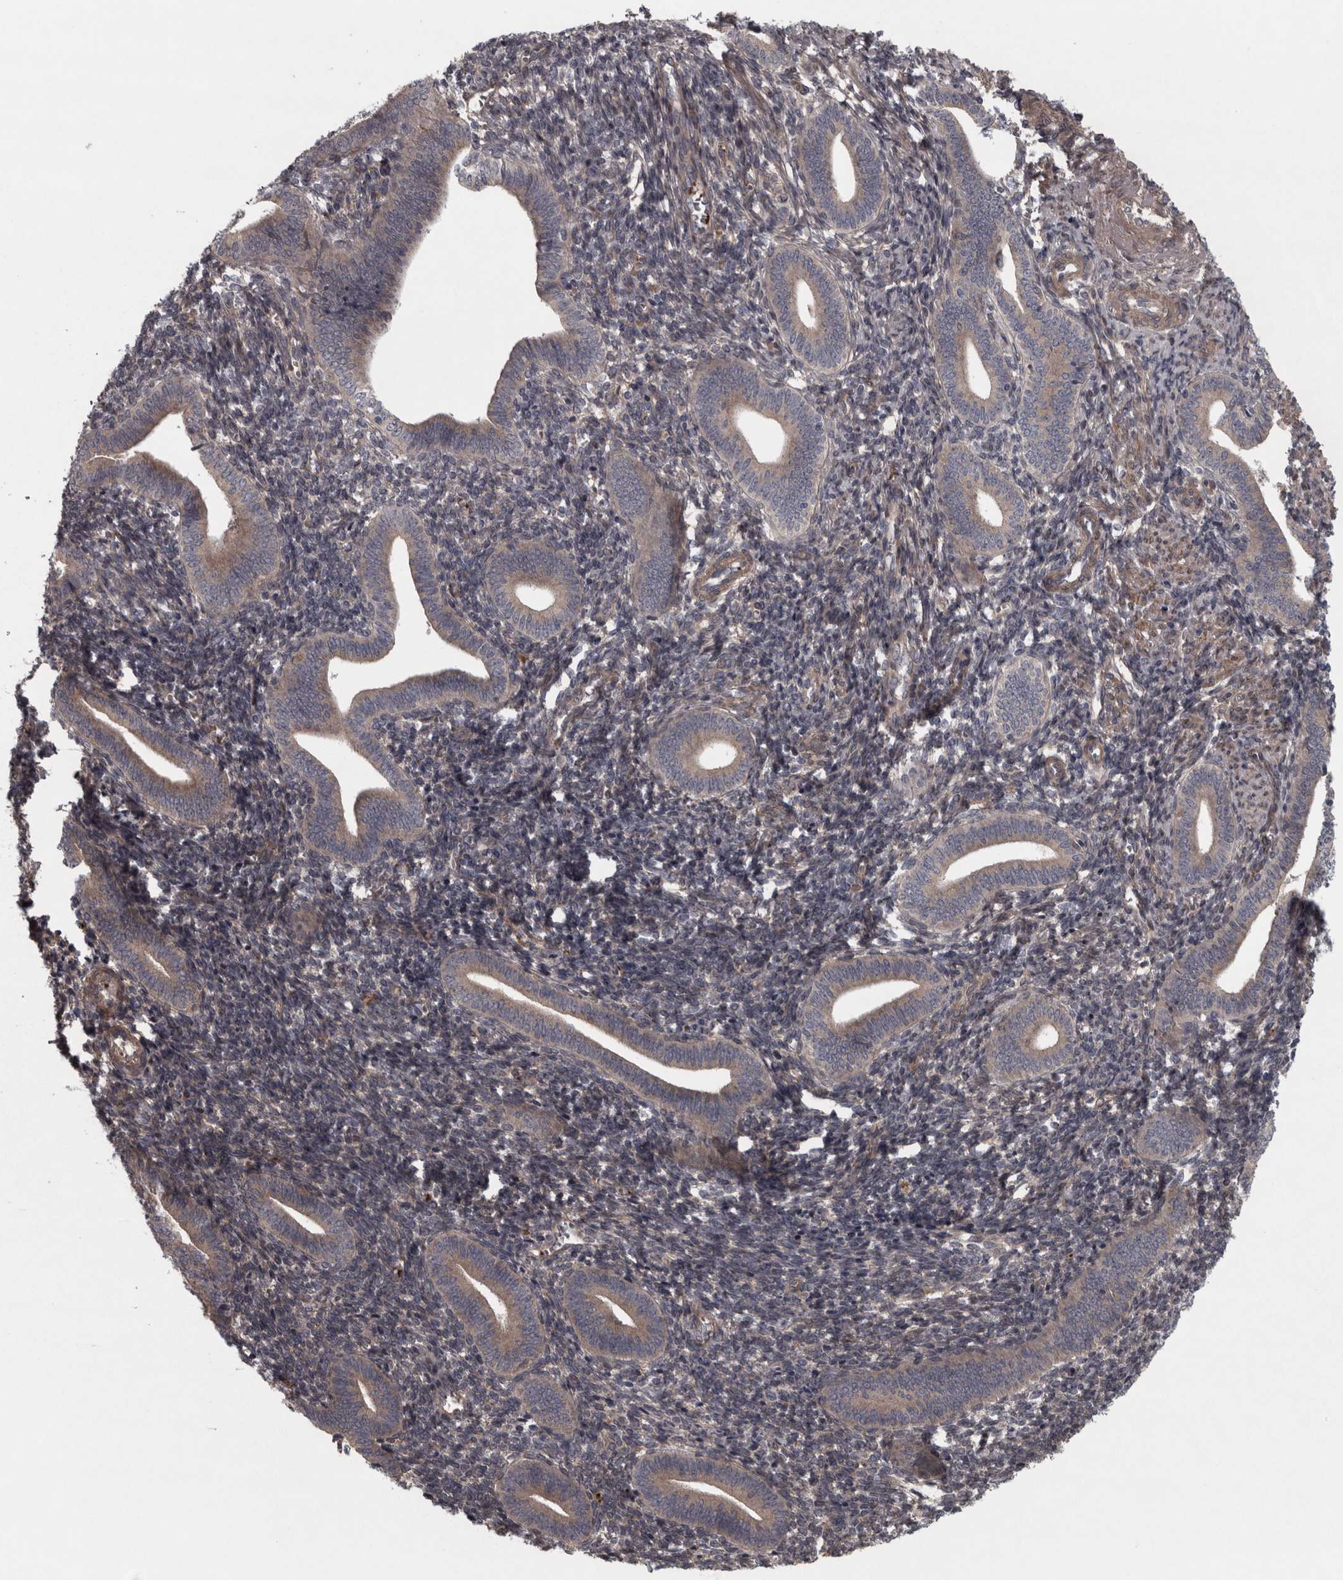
{"staining": {"intensity": "negative", "quantity": "none", "location": "none"}, "tissue": "endometrium", "cell_type": "Cells in endometrial stroma", "image_type": "normal", "snomed": [{"axis": "morphology", "description": "Normal tissue, NOS"}, {"axis": "topography", "description": "Uterus"}, {"axis": "topography", "description": "Endometrium"}], "caption": "Immunohistochemical staining of benign endometrium exhibits no significant positivity in cells in endometrial stroma.", "gene": "RSU1", "patient": {"sex": "female", "age": 33}}